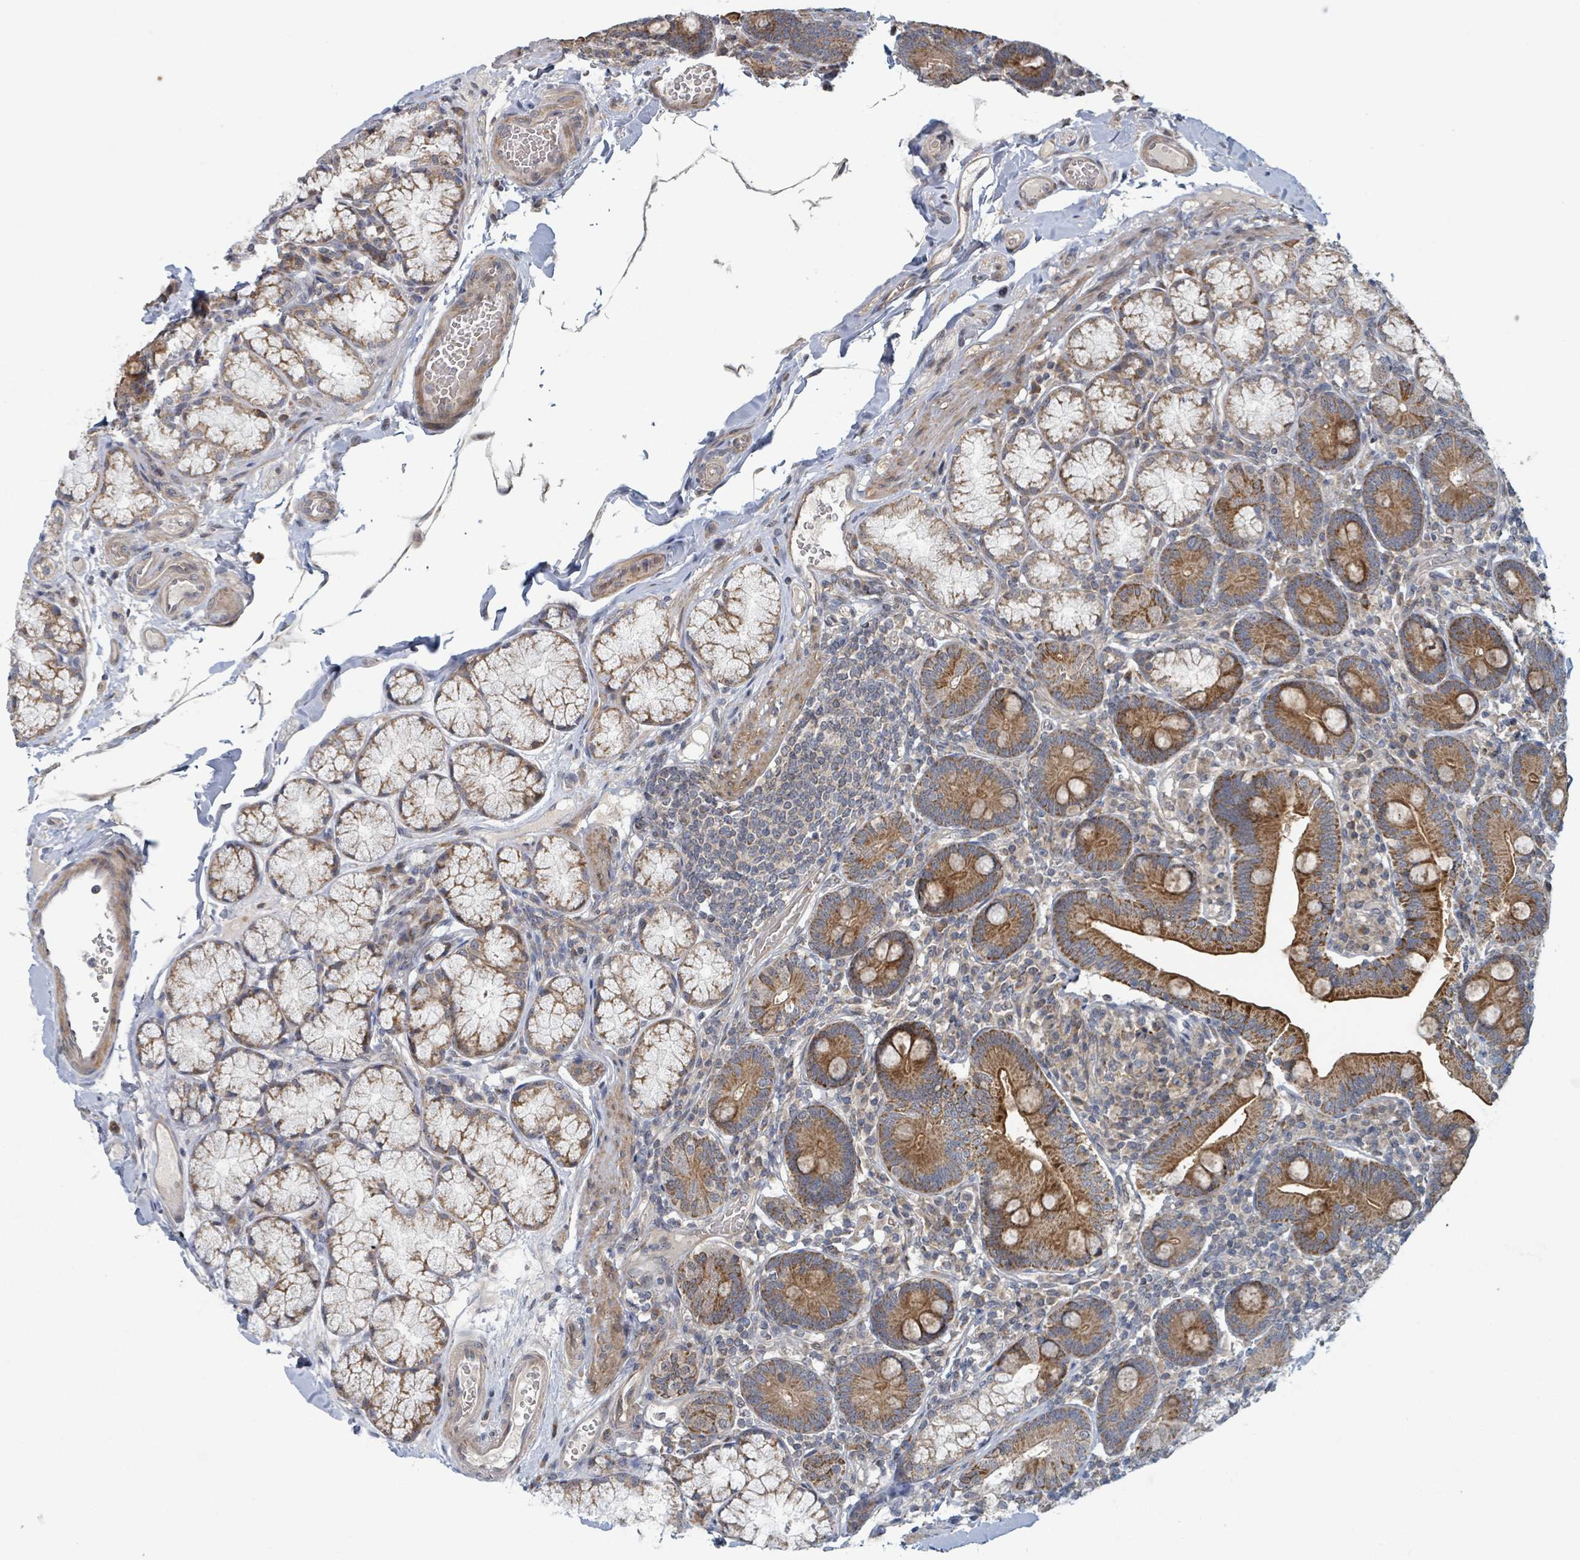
{"staining": {"intensity": "strong", "quantity": ">75%", "location": "cytoplasmic/membranous"}, "tissue": "duodenum", "cell_type": "Glandular cells", "image_type": "normal", "snomed": [{"axis": "morphology", "description": "Normal tissue, NOS"}, {"axis": "topography", "description": "Duodenum"}], "caption": "A histopathology image of duodenum stained for a protein reveals strong cytoplasmic/membranous brown staining in glandular cells. (DAB IHC with brightfield microscopy, high magnification).", "gene": "HIVEP1", "patient": {"sex": "female", "age": 67}}